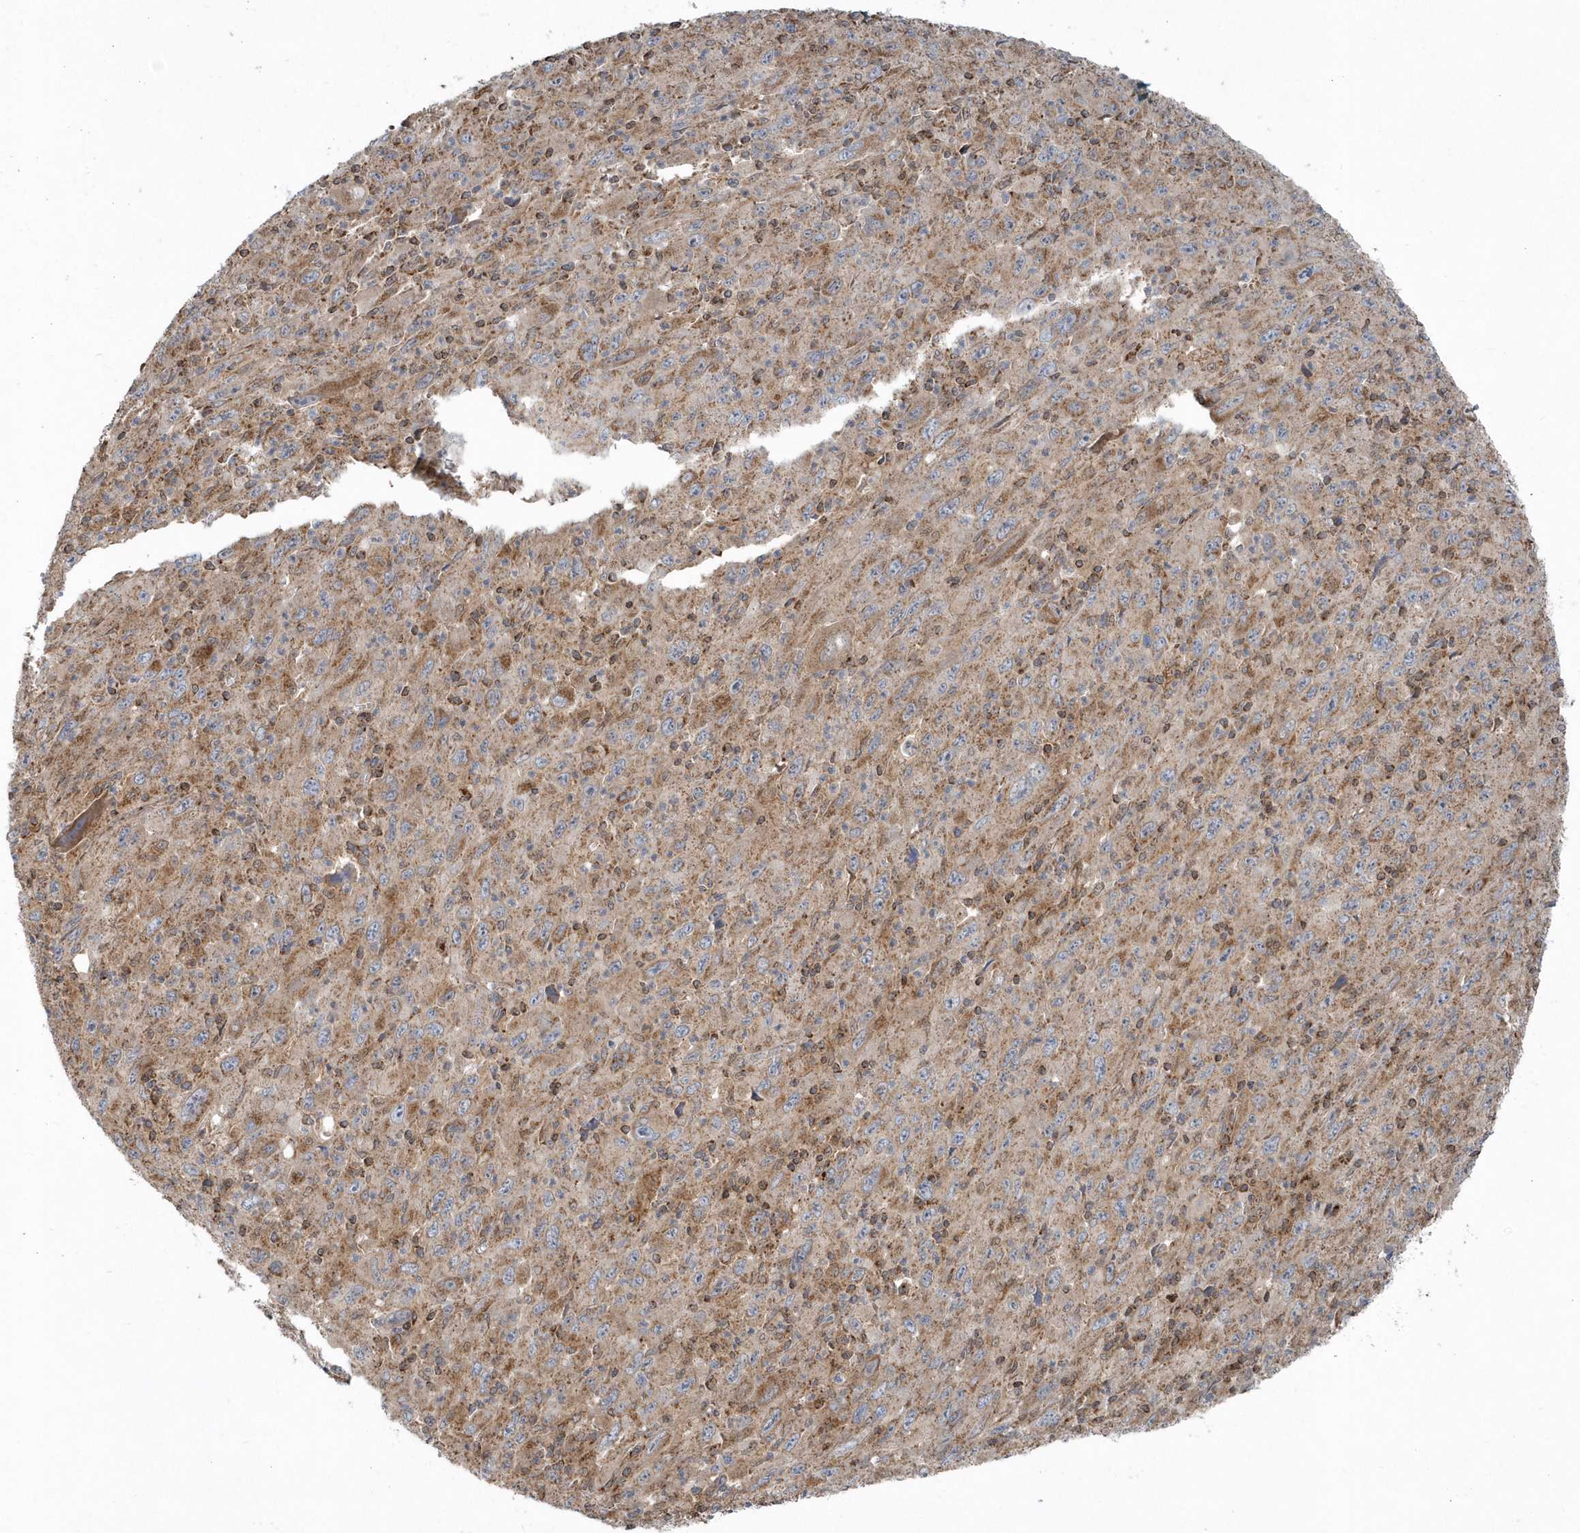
{"staining": {"intensity": "moderate", "quantity": ">75%", "location": "cytoplasmic/membranous"}, "tissue": "melanoma", "cell_type": "Tumor cells", "image_type": "cancer", "snomed": [{"axis": "morphology", "description": "Malignant melanoma, Metastatic site"}, {"axis": "topography", "description": "Skin"}], "caption": "High-power microscopy captured an IHC image of malignant melanoma (metastatic site), revealing moderate cytoplasmic/membranous expression in approximately >75% of tumor cells.", "gene": "PPP1R7", "patient": {"sex": "female", "age": 56}}